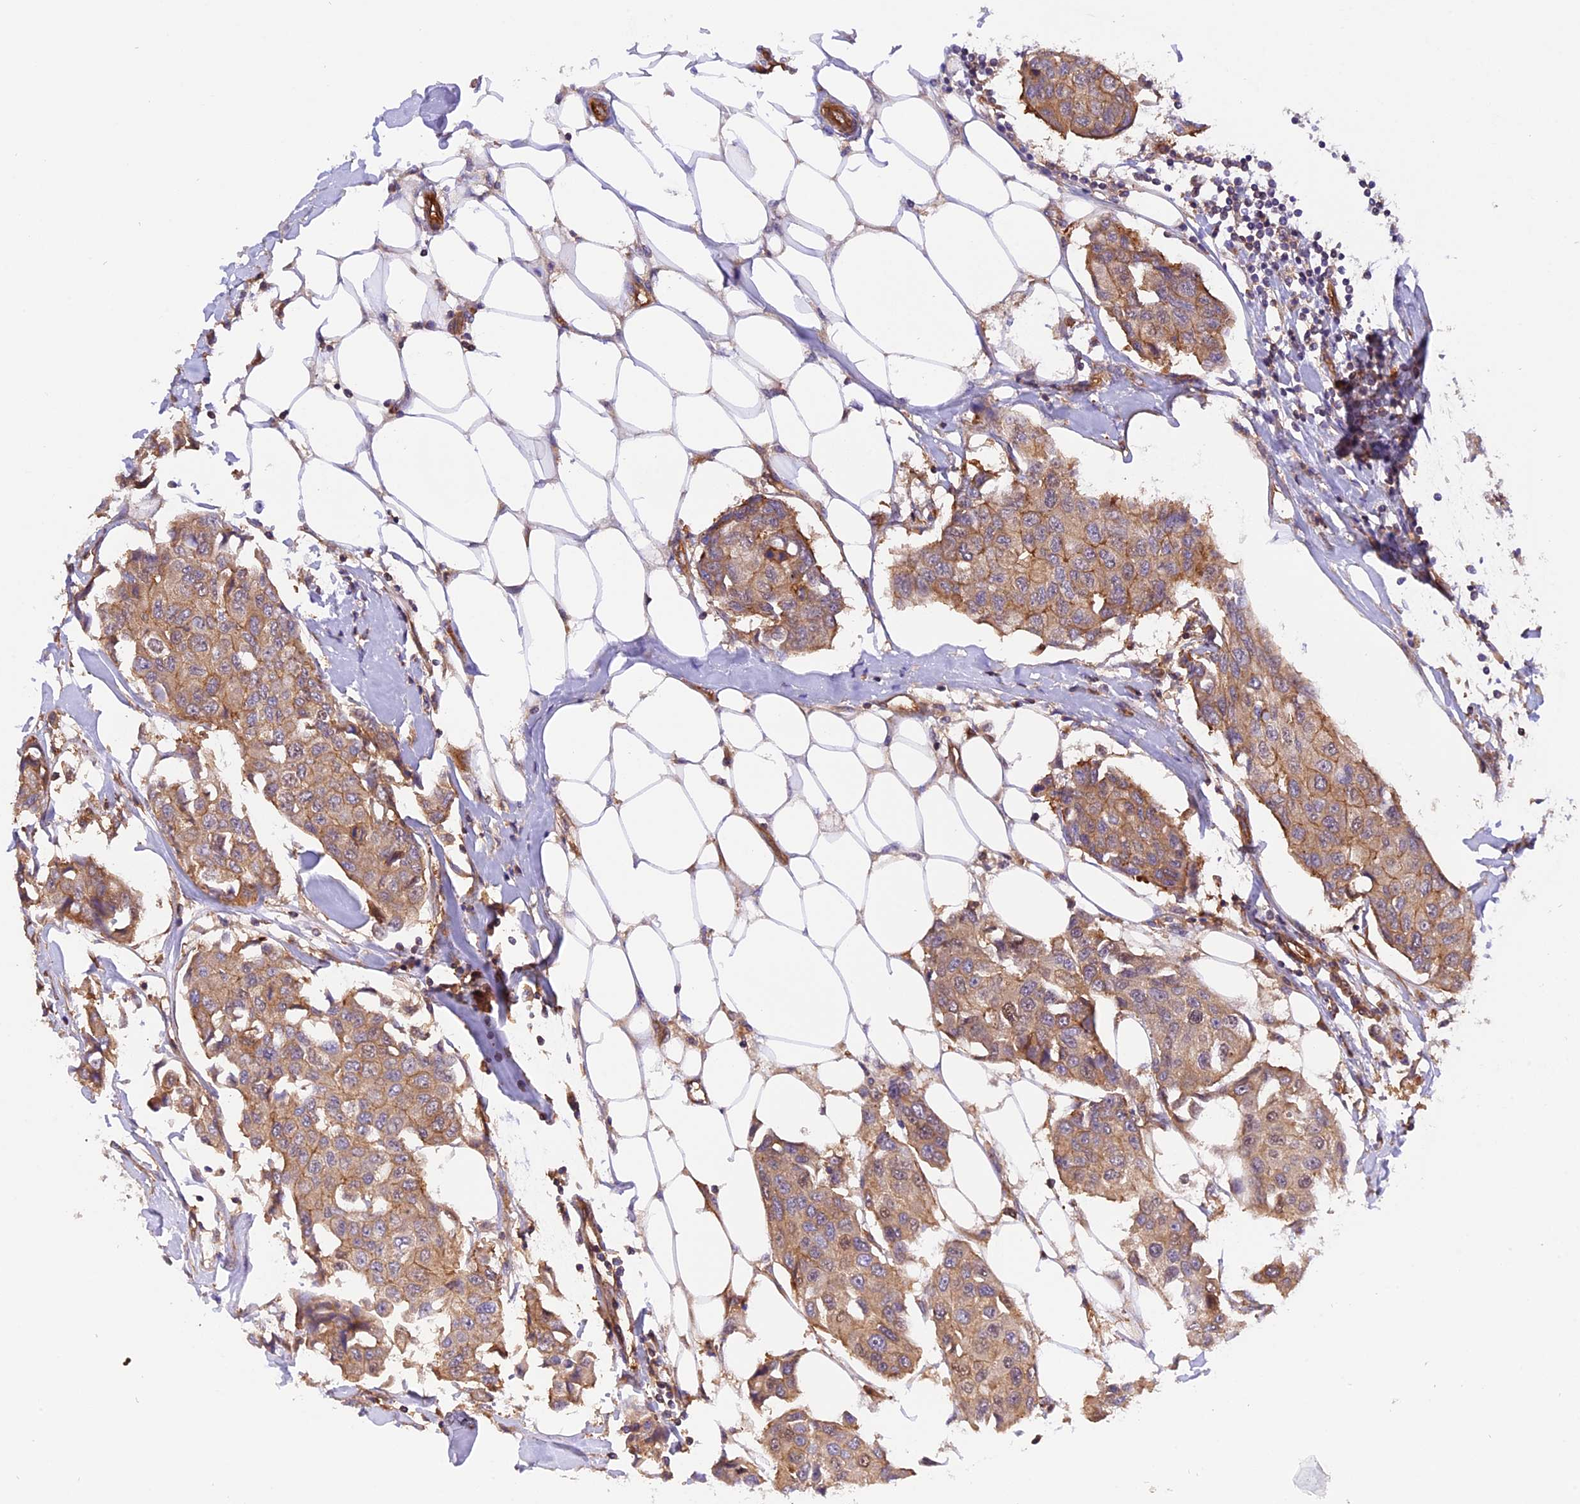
{"staining": {"intensity": "moderate", "quantity": ">75%", "location": "cytoplasmic/membranous"}, "tissue": "breast cancer", "cell_type": "Tumor cells", "image_type": "cancer", "snomed": [{"axis": "morphology", "description": "Duct carcinoma"}, {"axis": "topography", "description": "Breast"}], "caption": "Breast infiltrating ductal carcinoma was stained to show a protein in brown. There is medium levels of moderate cytoplasmic/membranous staining in approximately >75% of tumor cells.", "gene": "C5orf22", "patient": {"sex": "female", "age": 80}}